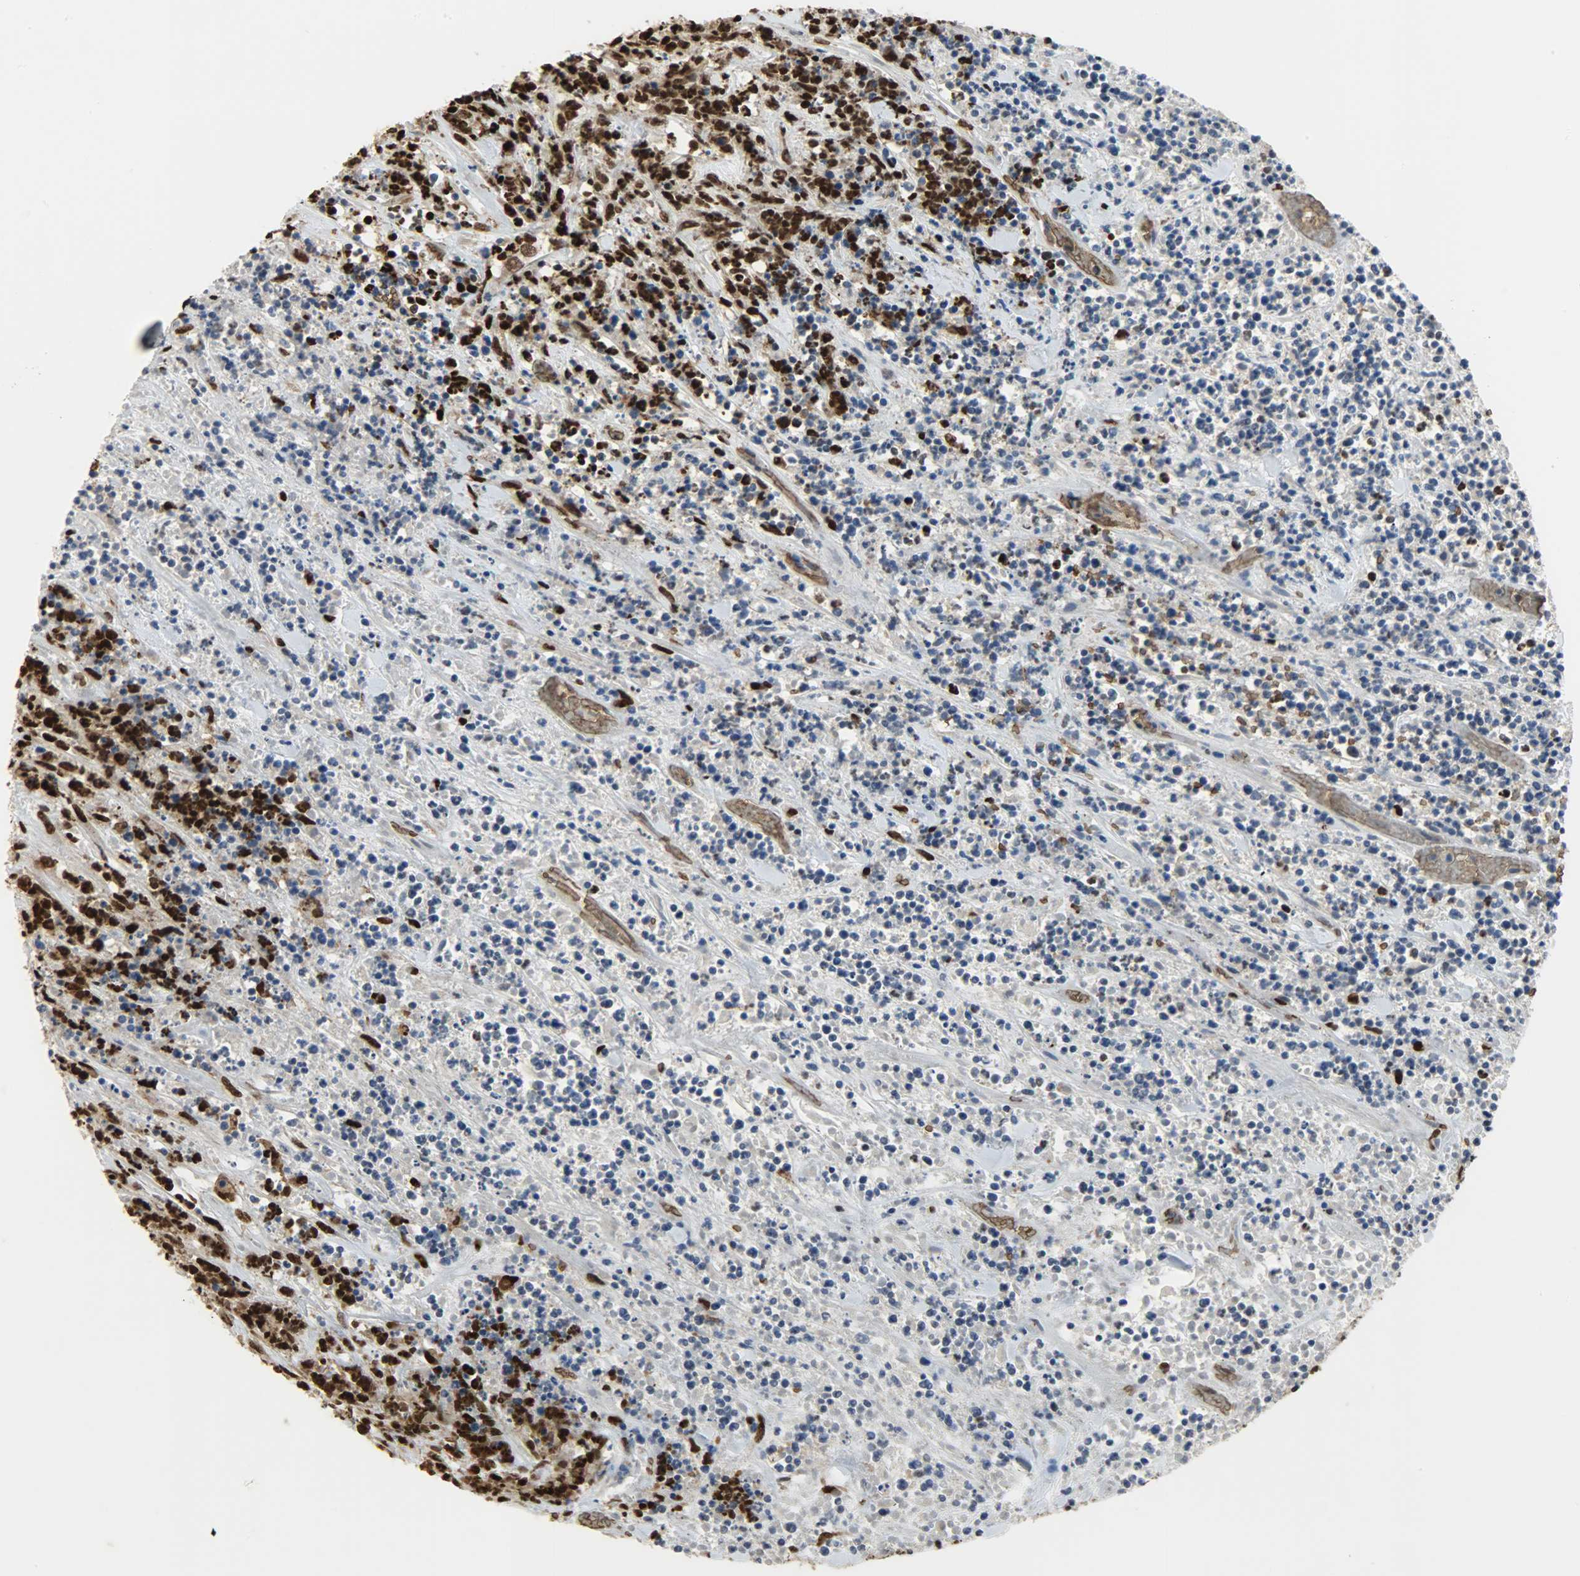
{"staining": {"intensity": "strong", "quantity": ">75%", "location": "cytoplasmic/membranous,nuclear"}, "tissue": "lymphoma", "cell_type": "Tumor cells", "image_type": "cancer", "snomed": [{"axis": "morphology", "description": "Malignant lymphoma, non-Hodgkin's type, High grade"}, {"axis": "topography", "description": "Soft tissue"}], "caption": "High-magnification brightfield microscopy of malignant lymphoma, non-Hodgkin's type (high-grade) stained with DAB (brown) and counterstained with hematoxylin (blue). tumor cells exhibit strong cytoplasmic/membranous and nuclear positivity is seen in about>75% of cells.", "gene": "SNAI1", "patient": {"sex": "male", "age": 18}}